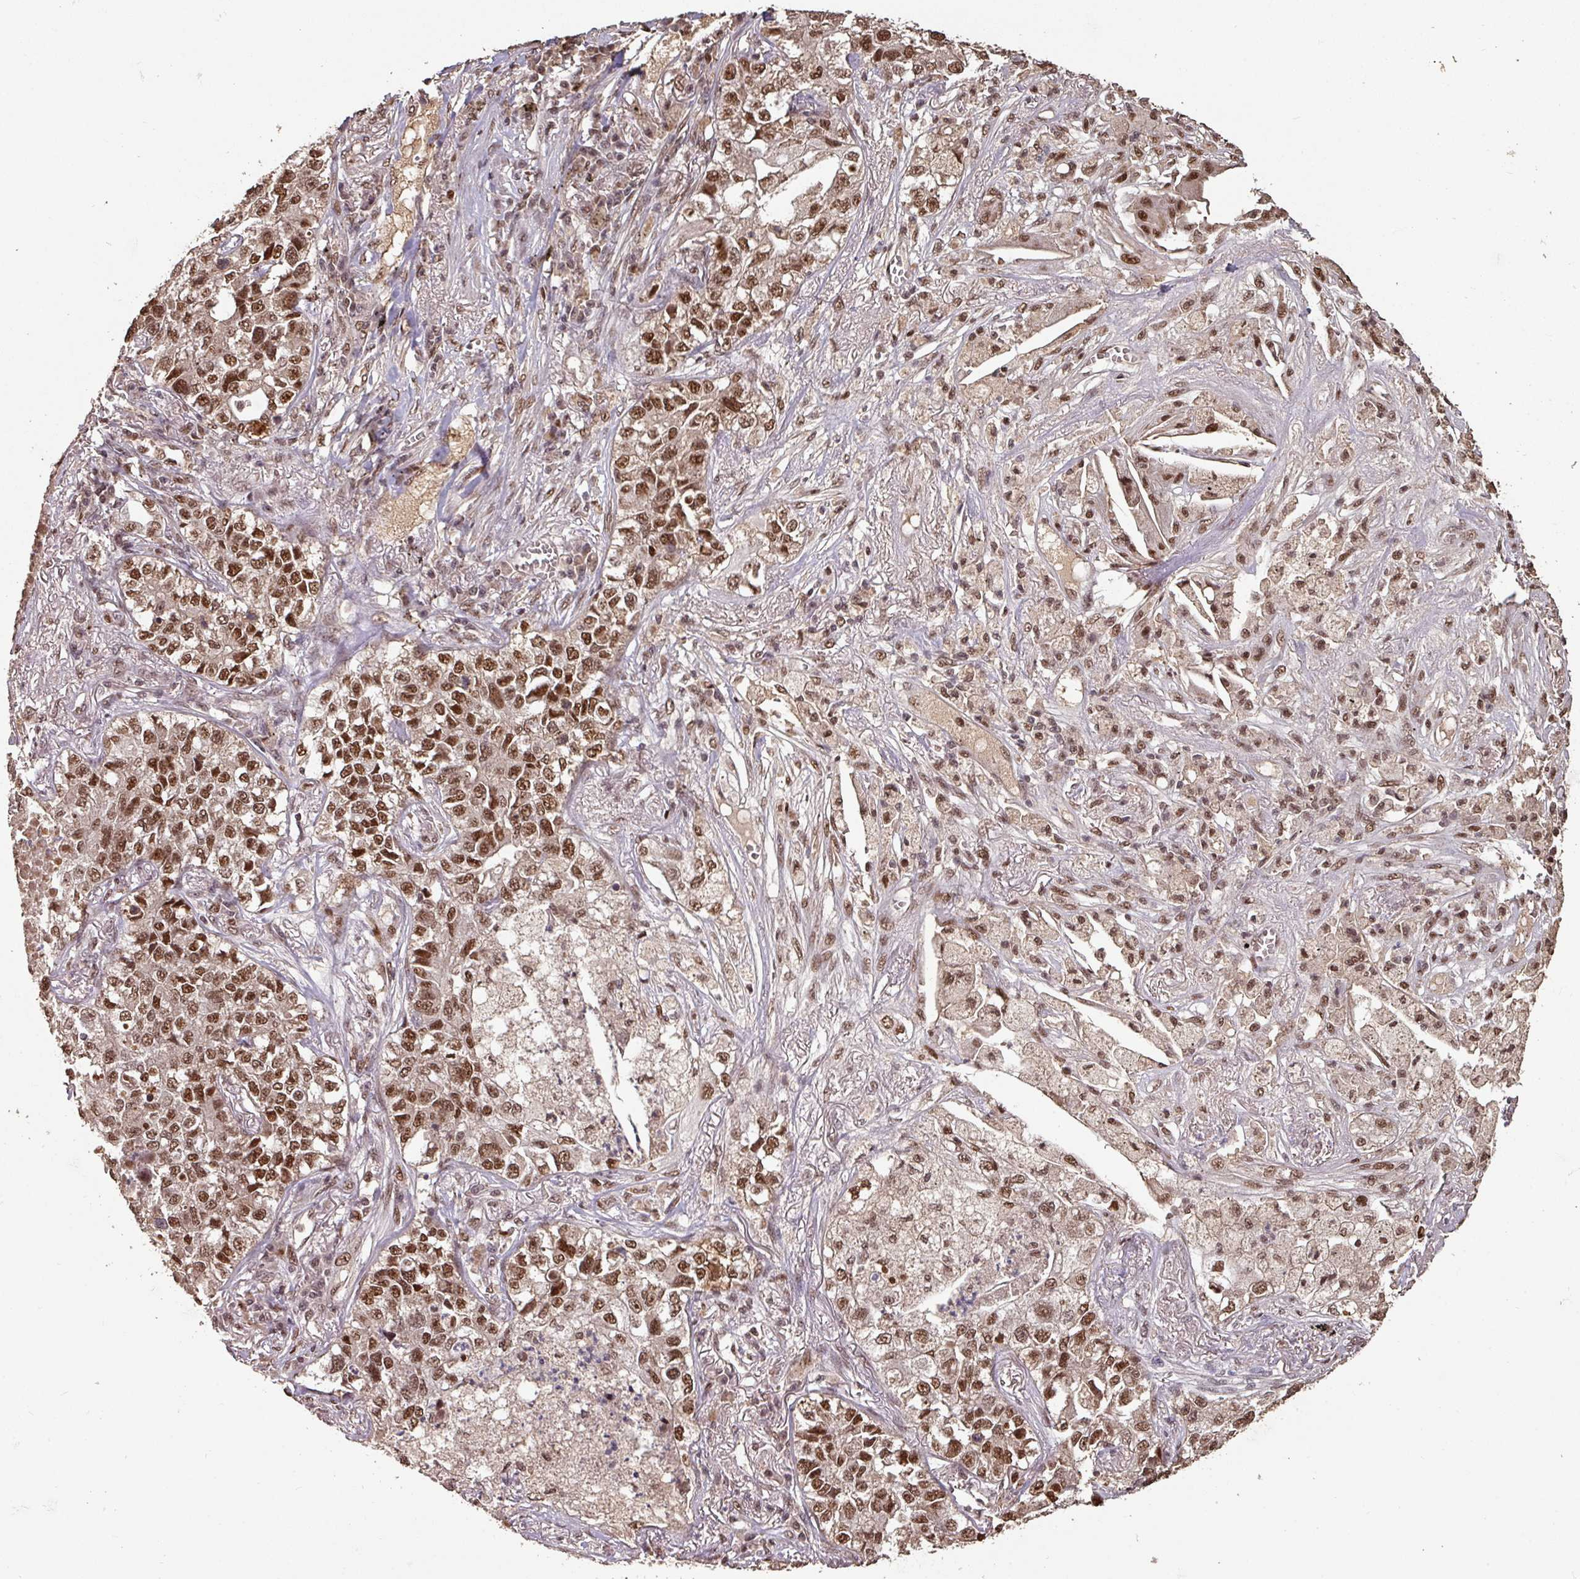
{"staining": {"intensity": "strong", "quantity": ">75%", "location": "nuclear"}, "tissue": "lung cancer", "cell_type": "Tumor cells", "image_type": "cancer", "snomed": [{"axis": "morphology", "description": "Adenocarcinoma, NOS"}, {"axis": "topography", "description": "Lung"}], "caption": "IHC photomicrograph of neoplastic tissue: human lung cancer (adenocarcinoma) stained using IHC demonstrates high levels of strong protein expression localized specifically in the nuclear of tumor cells, appearing as a nuclear brown color.", "gene": "POLD1", "patient": {"sex": "male", "age": 49}}